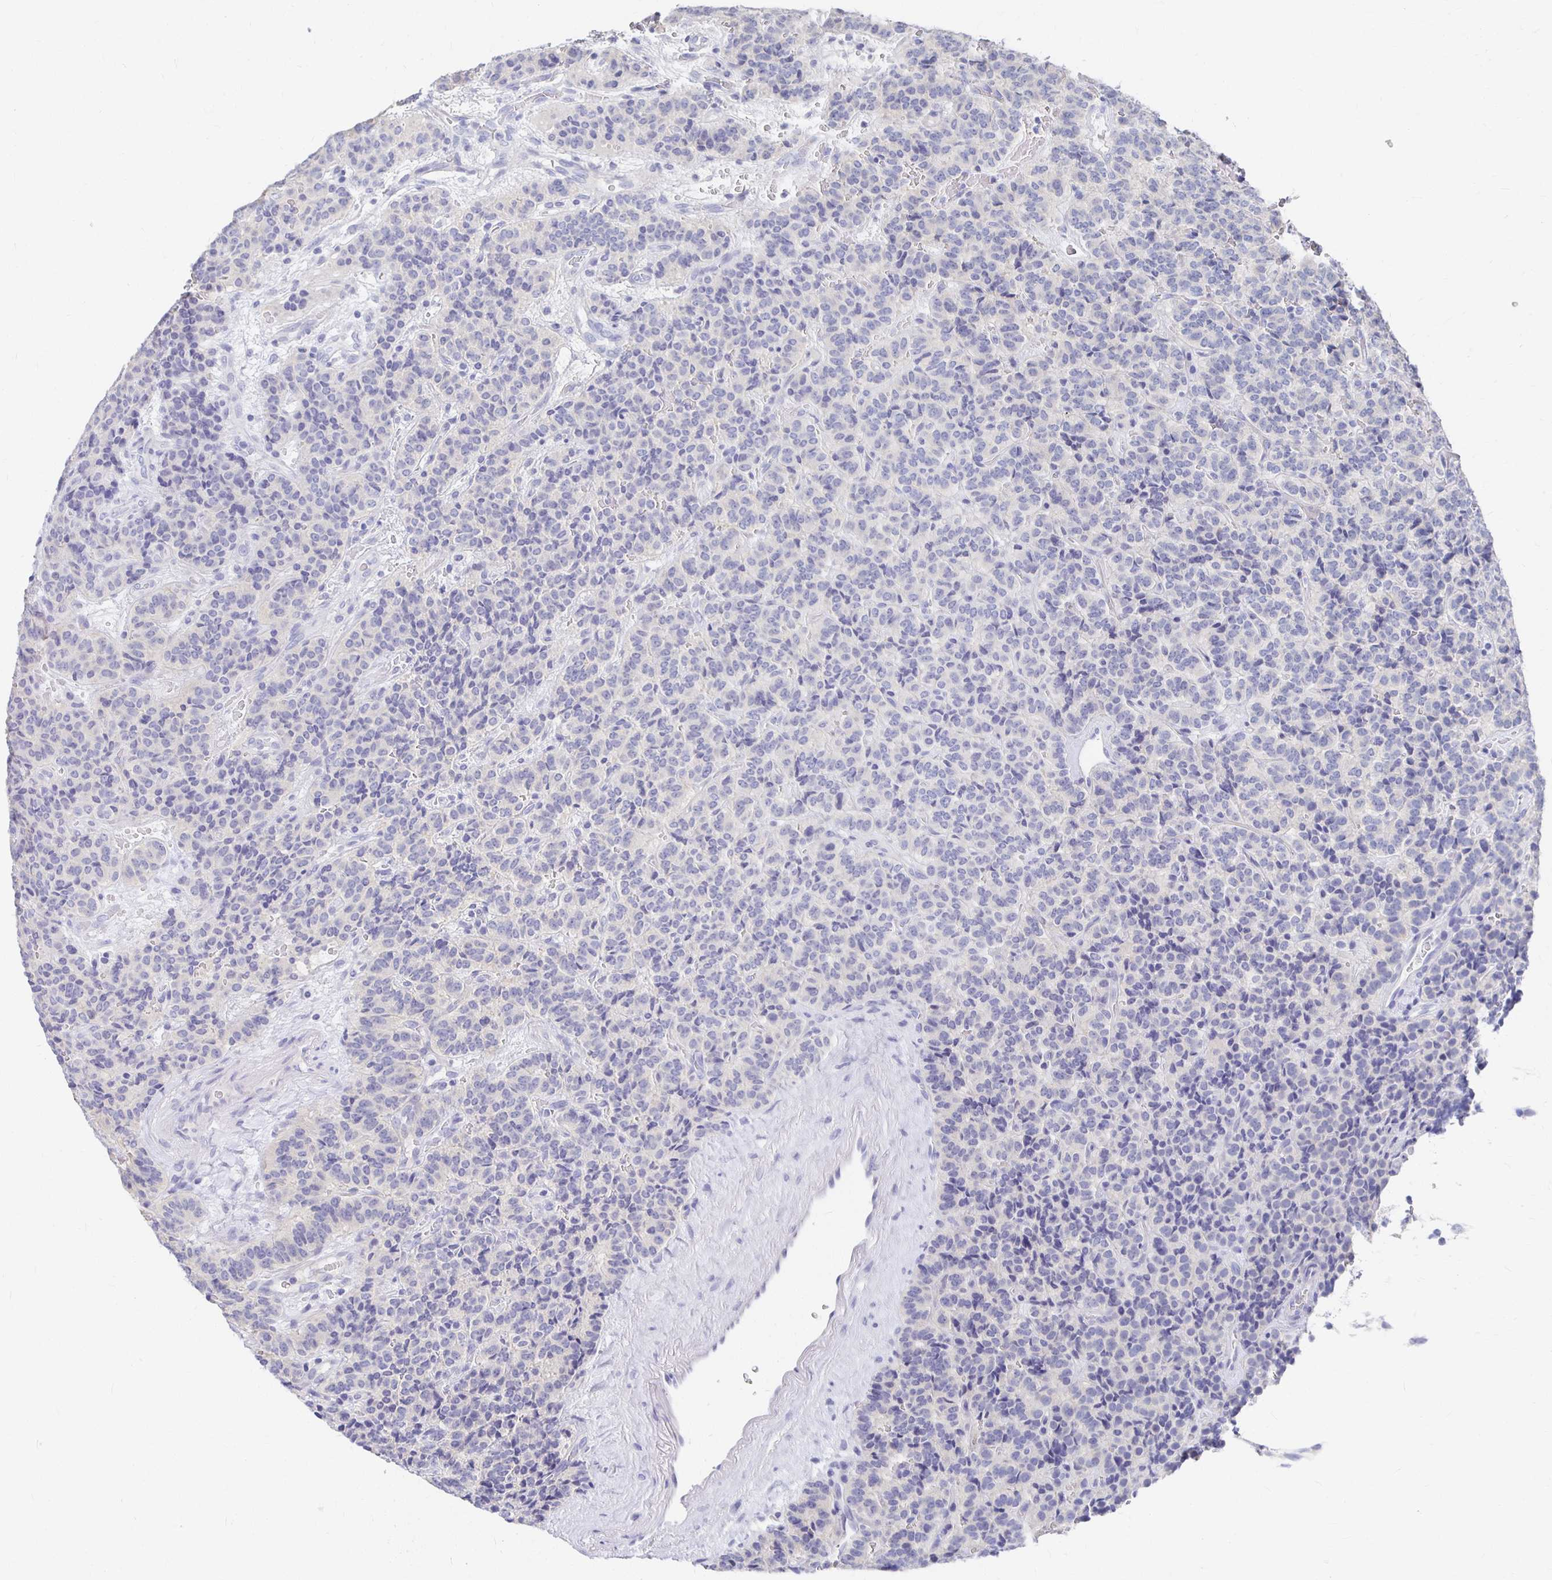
{"staining": {"intensity": "negative", "quantity": "none", "location": "none"}, "tissue": "carcinoid", "cell_type": "Tumor cells", "image_type": "cancer", "snomed": [{"axis": "morphology", "description": "Carcinoid, malignant, NOS"}, {"axis": "topography", "description": "Pancreas"}], "caption": "Carcinoid (malignant) was stained to show a protein in brown. There is no significant staining in tumor cells. Nuclei are stained in blue.", "gene": "FKRP", "patient": {"sex": "male", "age": 36}}